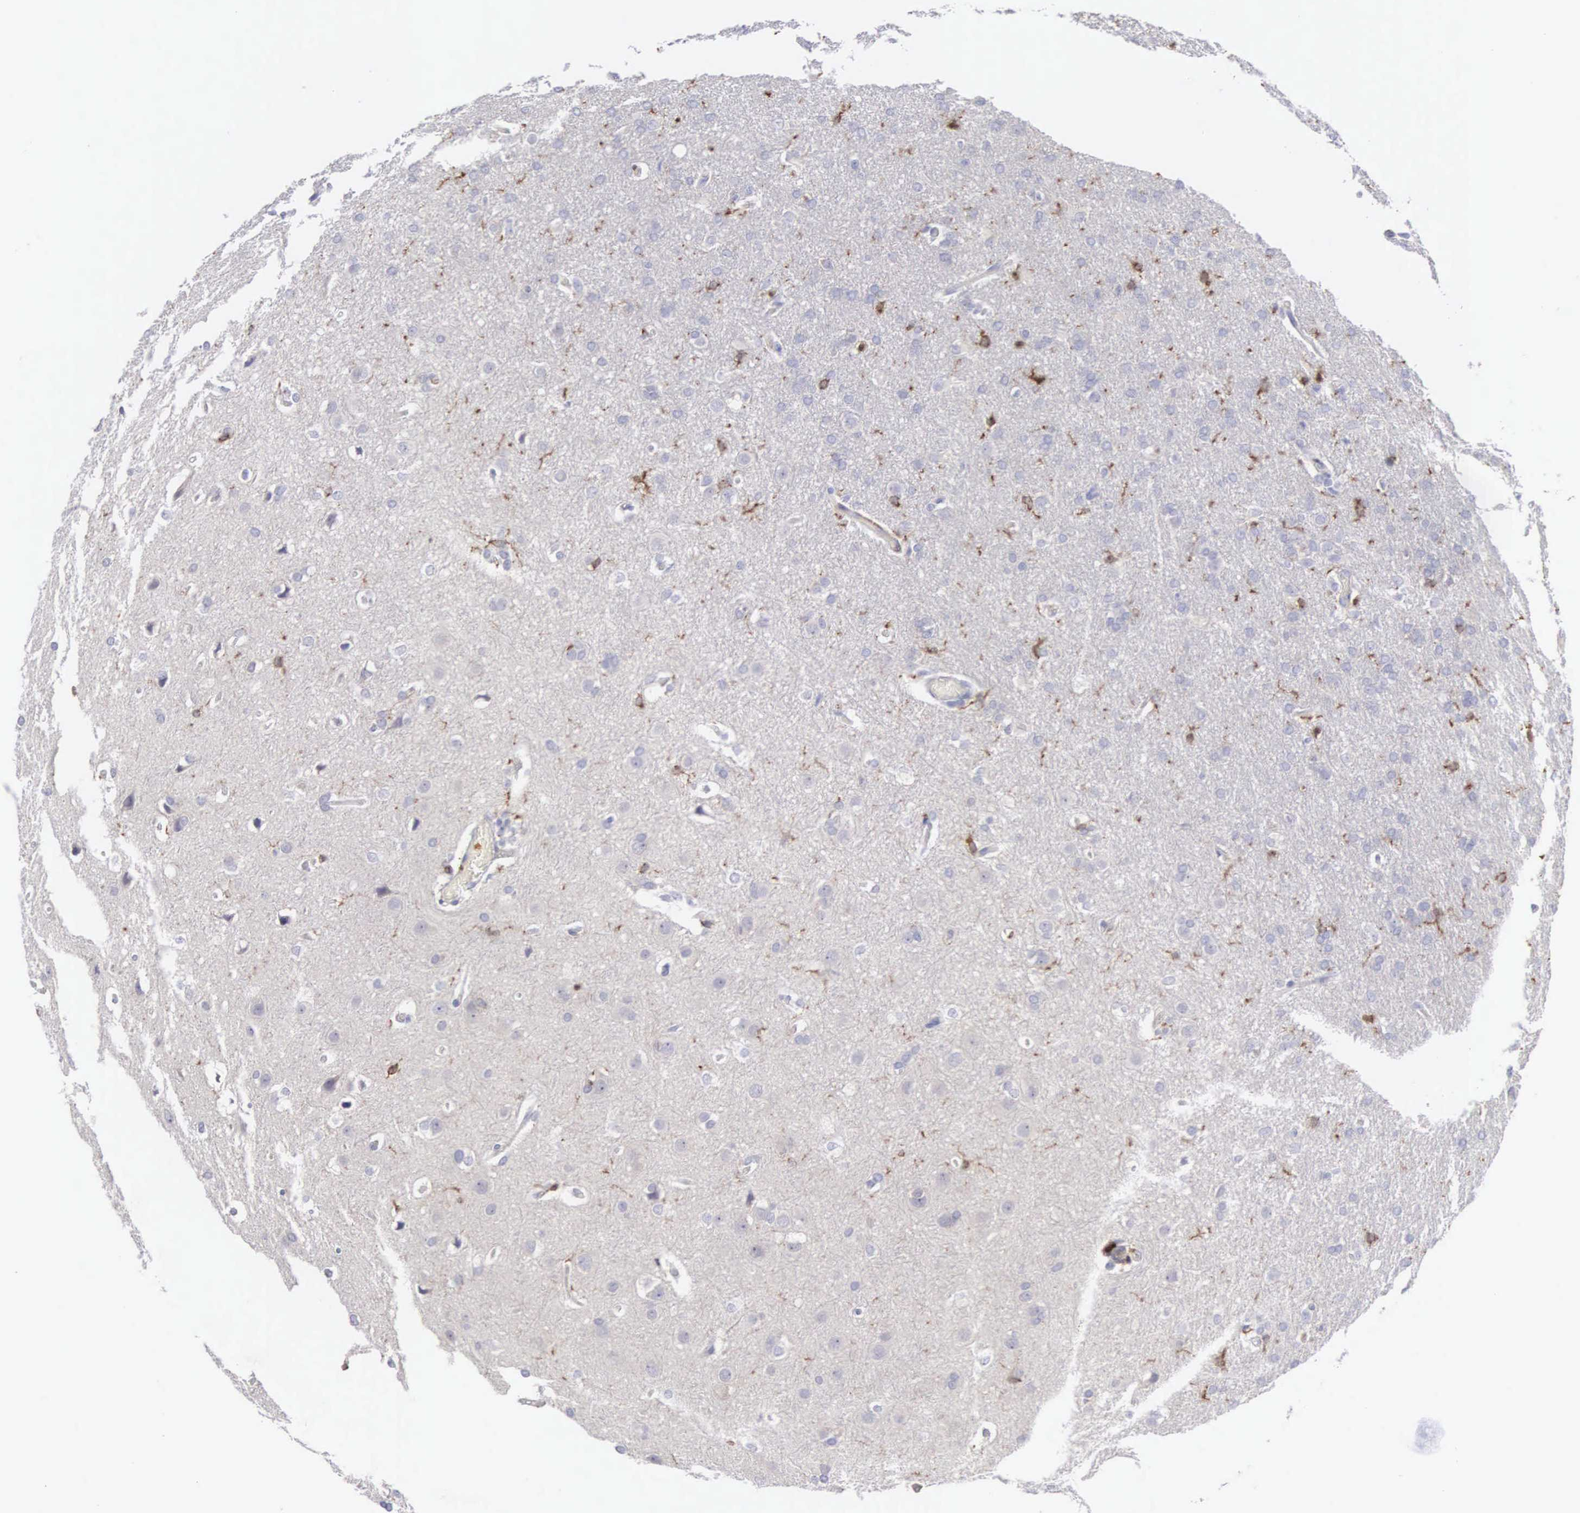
{"staining": {"intensity": "weak", "quantity": "<25%", "location": "cytoplasmic/membranous,nuclear"}, "tissue": "glioma", "cell_type": "Tumor cells", "image_type": "cancer", "snomed": [{"axis": "morphology", "description": "Glioma, malignant, High grade"}, {"axis": "topography", "description": "Brain"}], "caption": "This is an immunohistochemistry photomicrograph of human glioma. There is no expression in tumor cells.", "gene": "SH3BP1", "patient": {"sex": "male", "age": 68}}